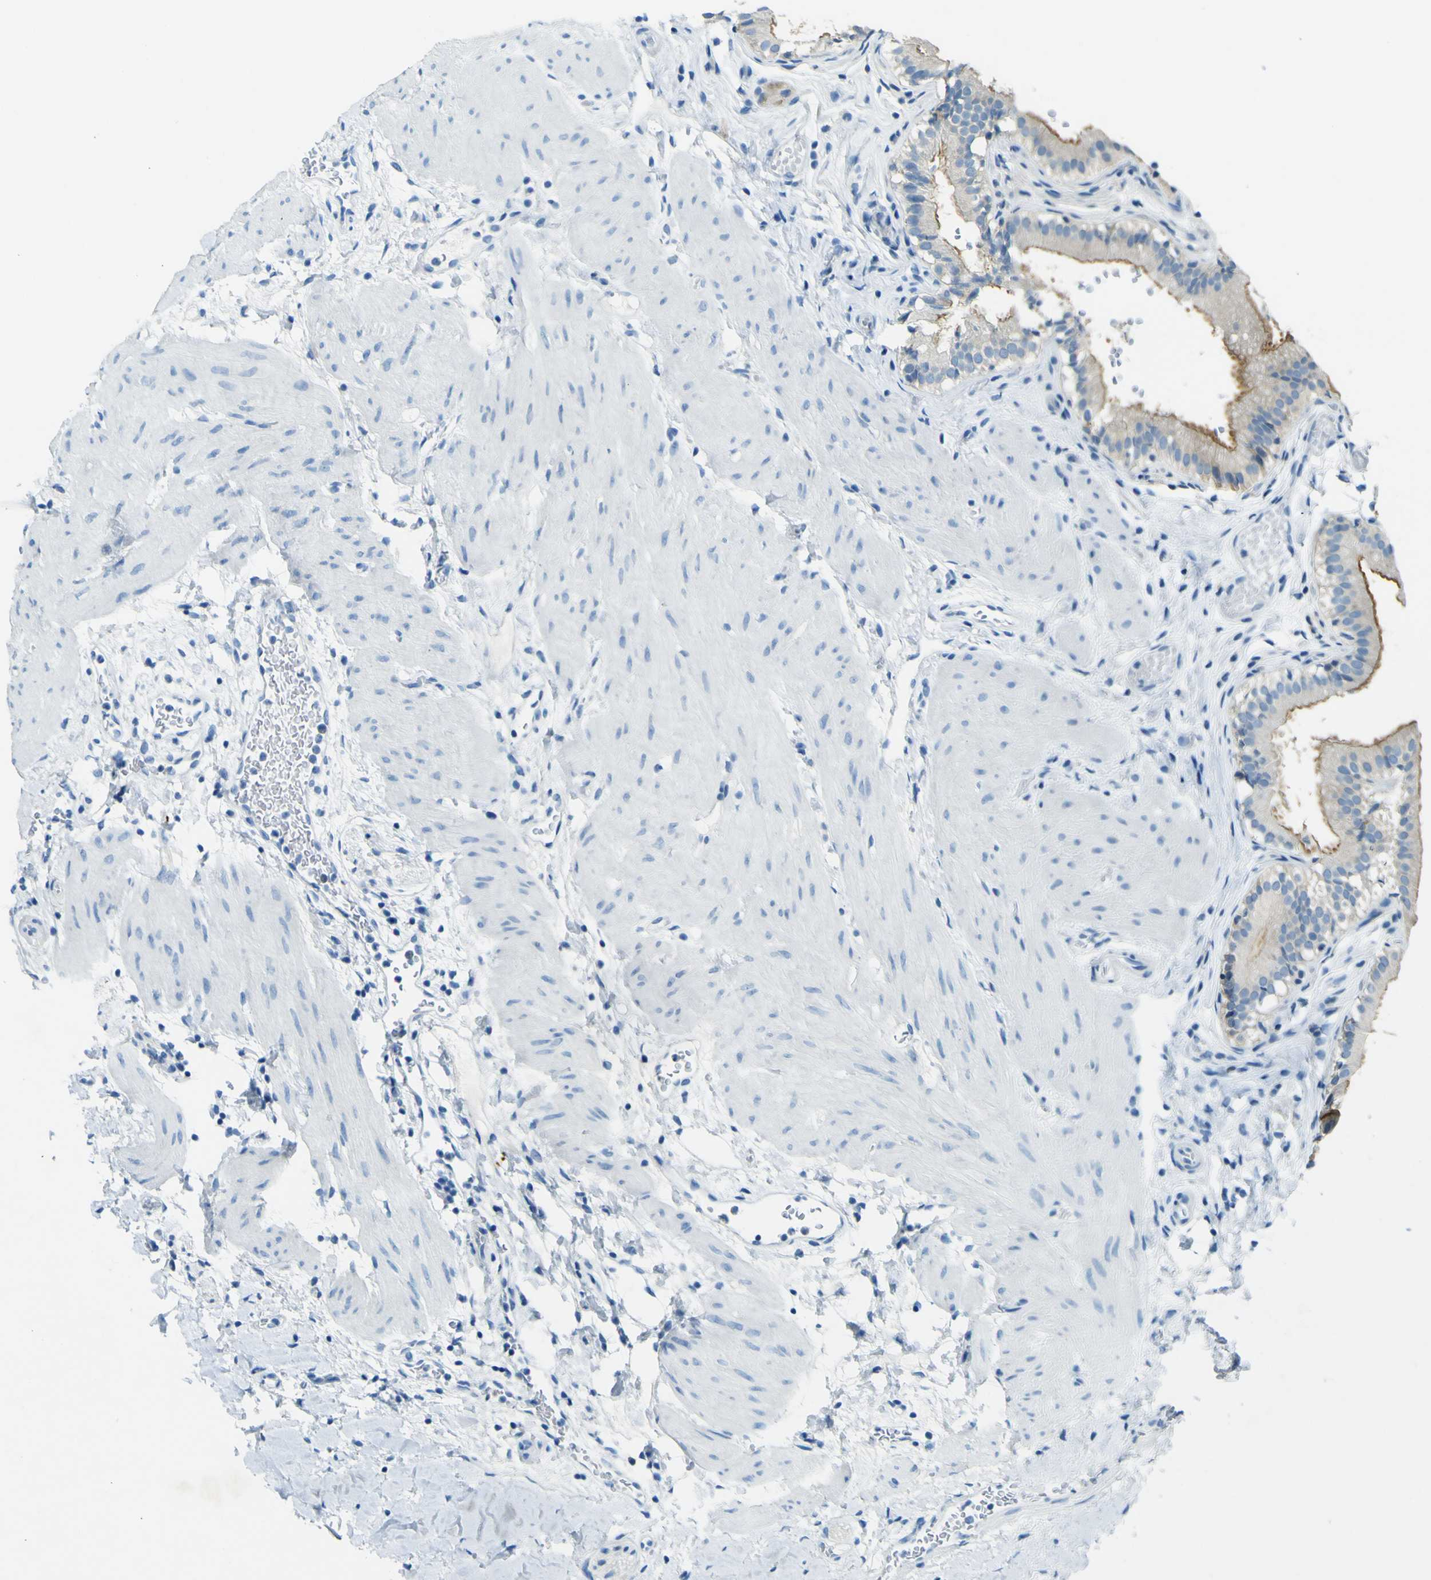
{"staining": {"intensity": "moderate", "quantity": ">75%", "location": "cytoplasmic/membranous"}, "tissue": "gallbladder", "cell_type": "Glandular cells", "image_type": "normal", "snomed": [{"axis": "morphology", "description": "Normal tissue, NOS"}, {"axis": "topography", "description": "Gallbladder"}], "caption": "Protein staining displays moderate cytoplasmic/membranous expression in about >75% of glandular cells in benign gallbladder.", "gene": "SORCS1", "patient": {"sex": "female", "age": 26}}